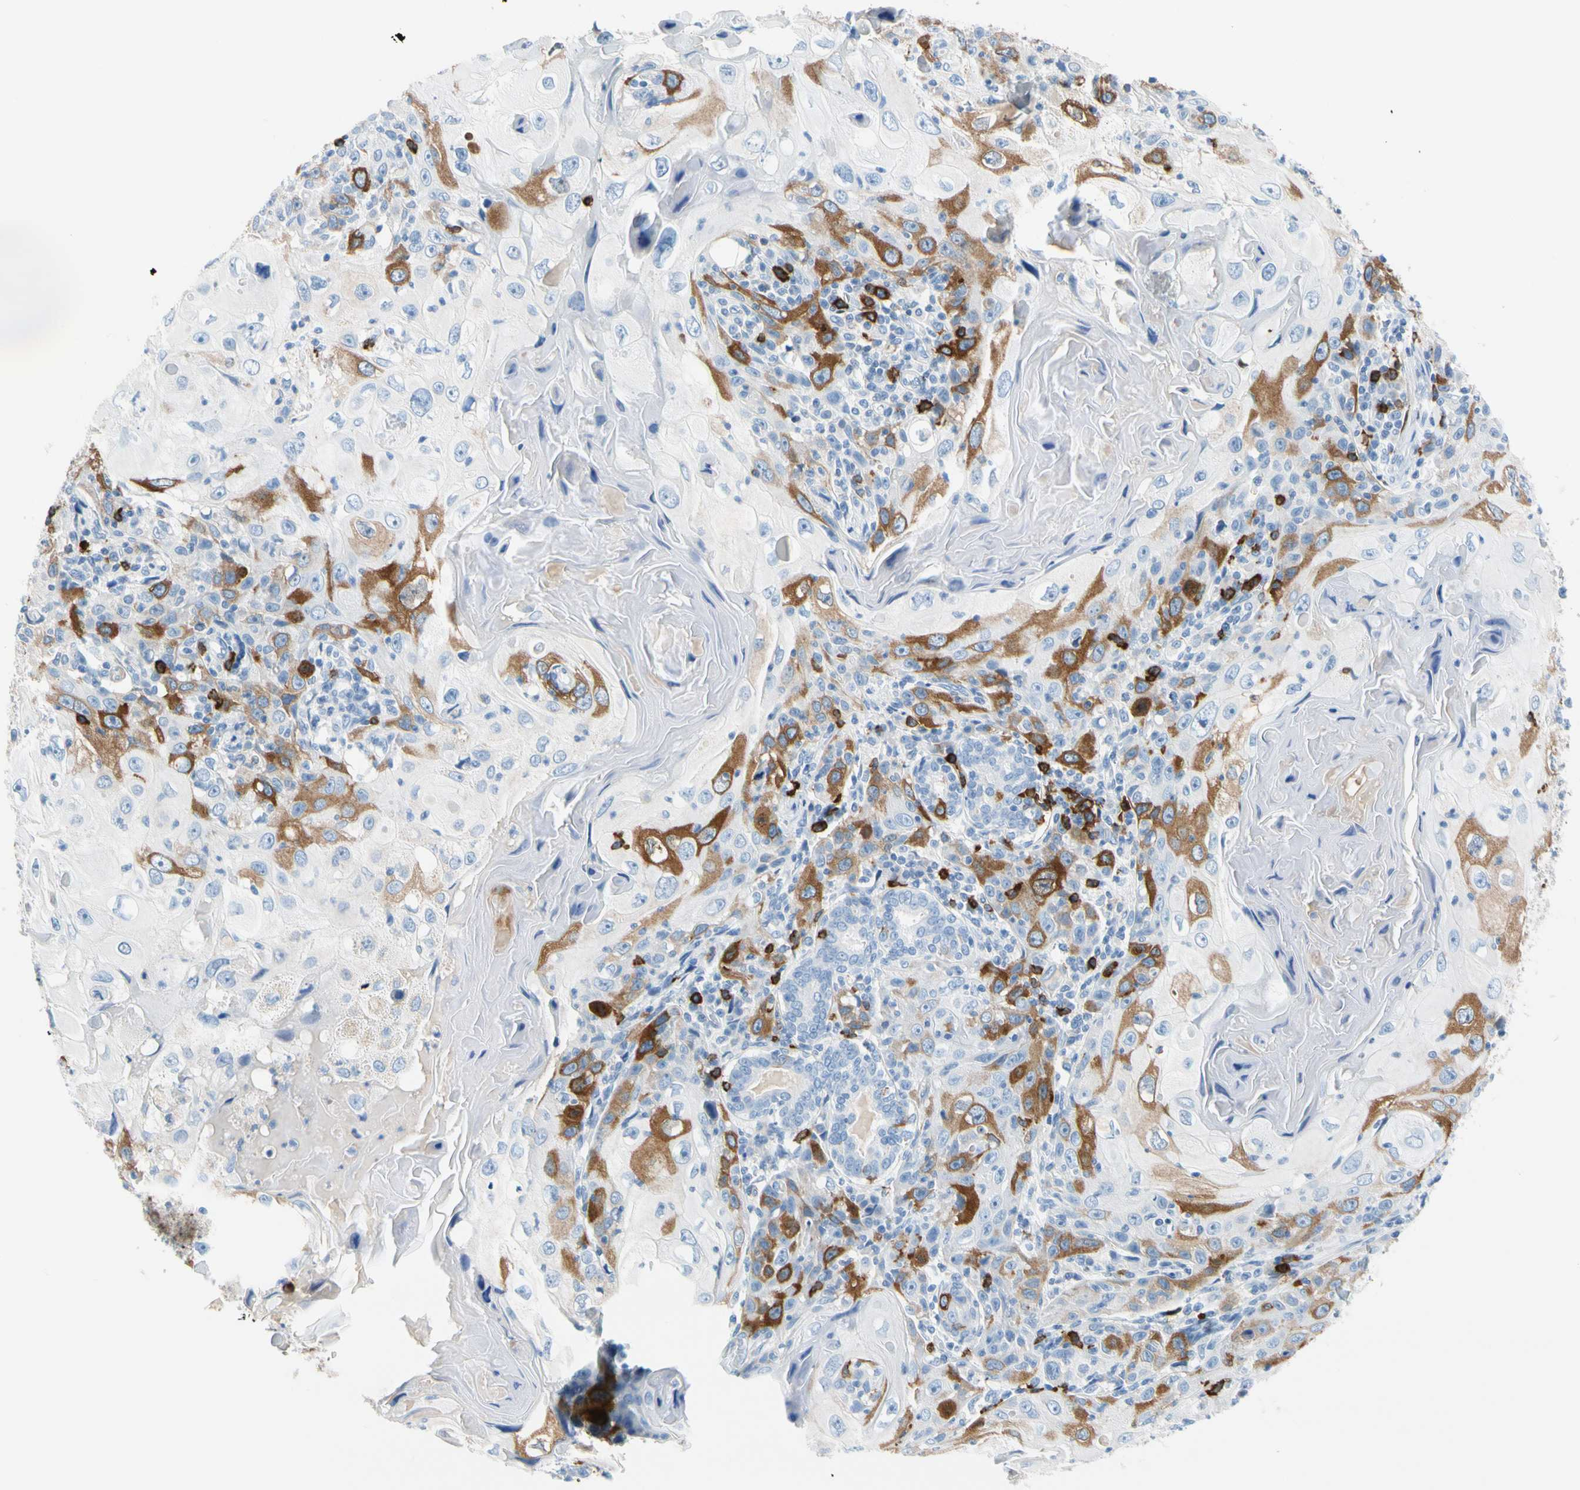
{"staining": {"intensity": "moderate", "quantity": "25%-75%", "location": "cytoplasmic/membranous"}, "tissue": "skin cancer", "cell_type": "Tumor cells", "image_type": "cancer", "snomed": [{"axis": "morphology", "description": "Squamous cell carcinoma, NOS"}, {"axis": "topography", "description": "Skin"}], "caption": "This is a photomicrograph of IHC staining of skin squamous cell carcinoma, which shows moderate positivity in the cytoplasmic/membranous of tumor cells.", "gene": "TACC3", "patient": {"sex": "female", "age": 88}}